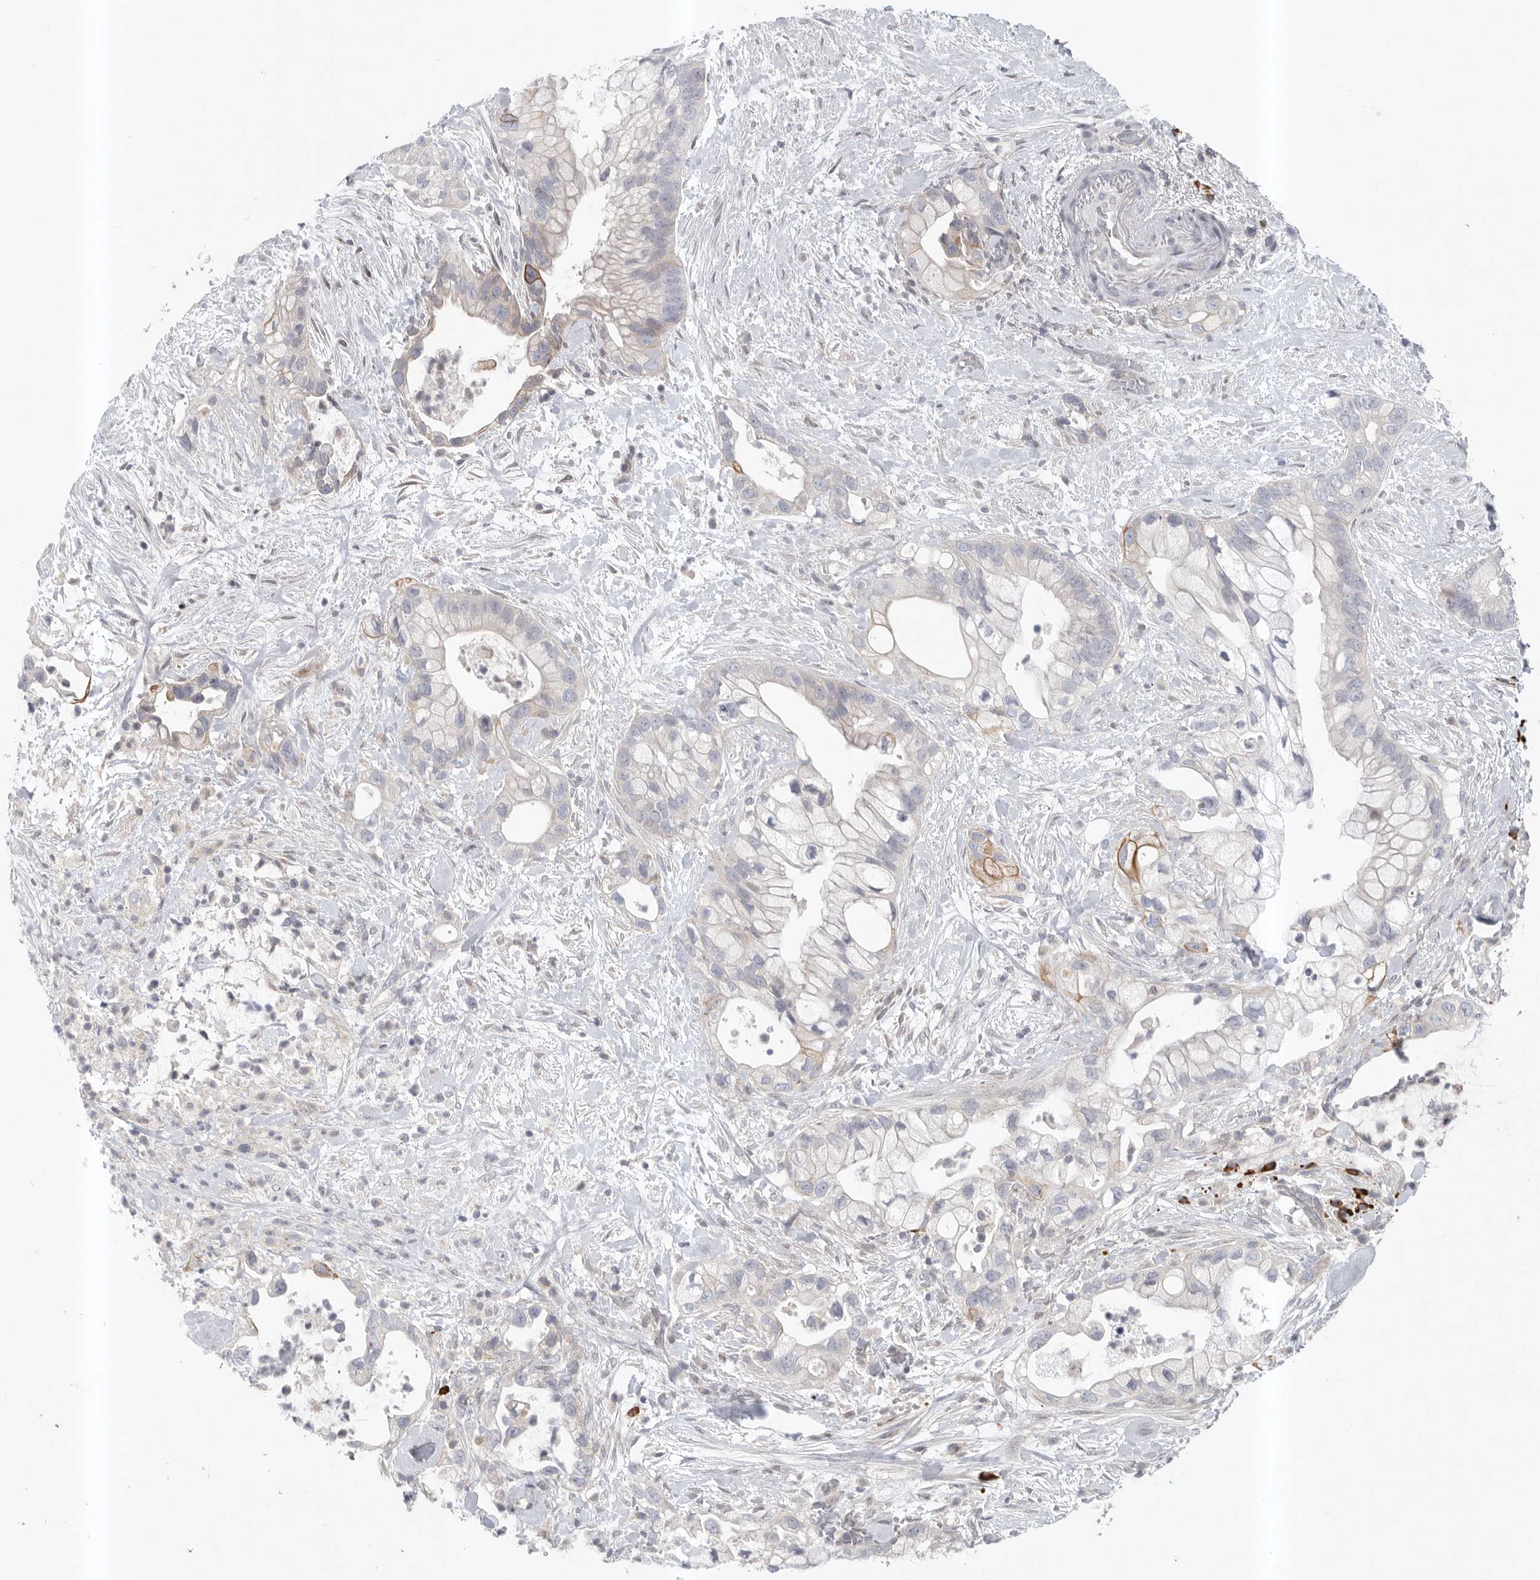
{"staining": {"intensity": "moderate", "quantity": "<25%", "location": "cytoplasmic/membranous"}, "tissue": "pancreatic cancer", "cell_type": "Tumor cells", "image_type": "cancer", "snomed": [{"axis": "morphology", "description": "Adenocarcinoma, NOS"}, {"axis": "topography", "description": "Pancreas"}], "caption": "A histopathology image of human pancreatic cancer (adenocarcinoma) stained for a protein reveals moderate cytoplasmic/membranous brown staining in tumor cells.", "gene": "TMEM69", "patient": {"sex": "male", "age": 53}}